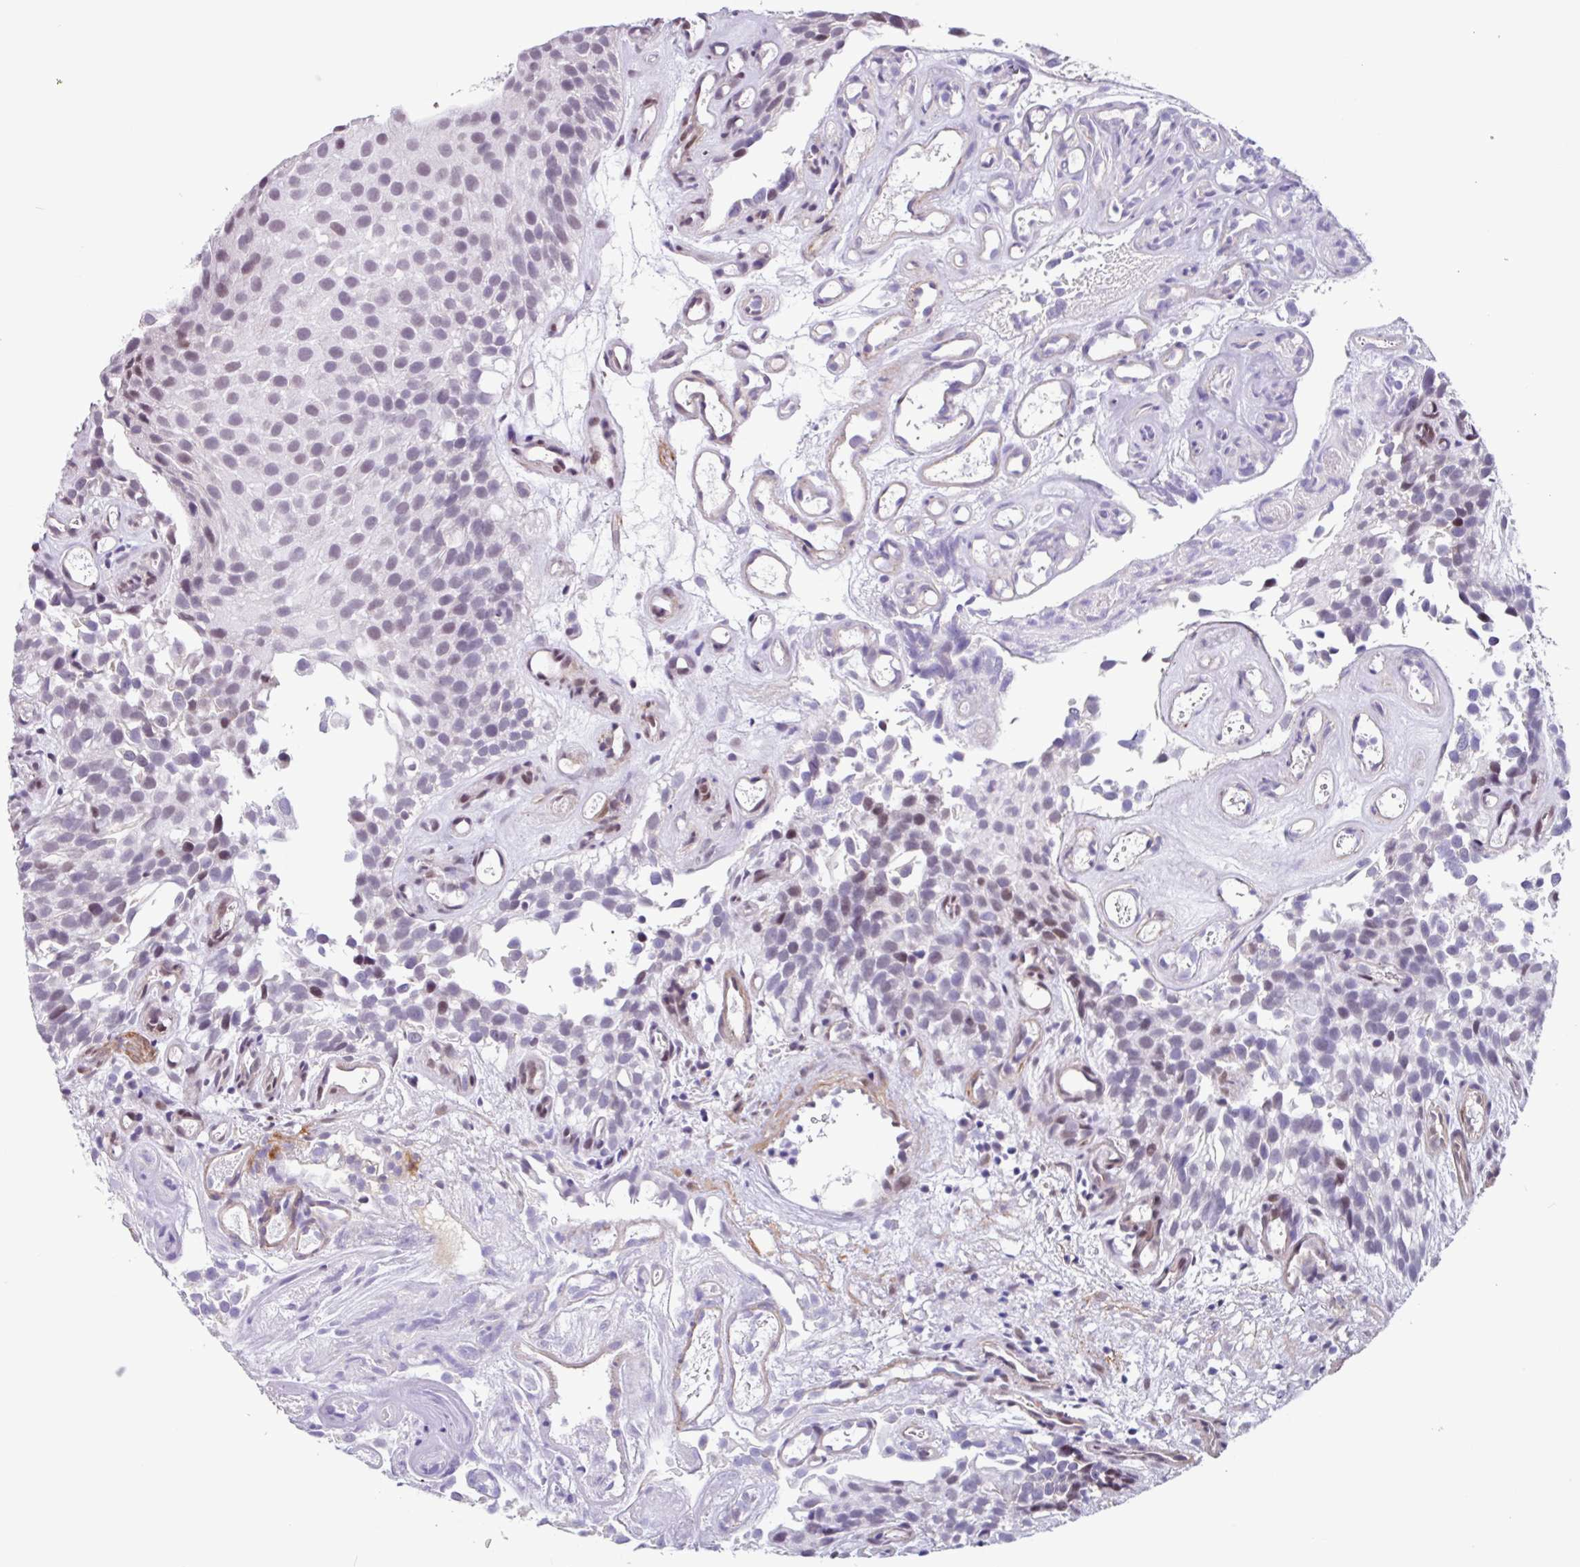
{"staining": {"intensity": "moderate", "quantity": "<25%", "location": "nuclear"}, "tissue": "urothelial cancer", "cell_type": "Tumor cells", "image_type": "cancer", "snomed": [{"axis": "morphology", "description": "Urothelial carcinoma, NOS"}, {"axis": "topography", "description": "Urinary bladder"}], "caption": "IHC (DAB) staining of transitional cell carcinoma shows moderate nuclear protein staining in approximately <25% of tumor cells.", "gene": "OTX1", "patient": {"sex": "male", "age": 87}}